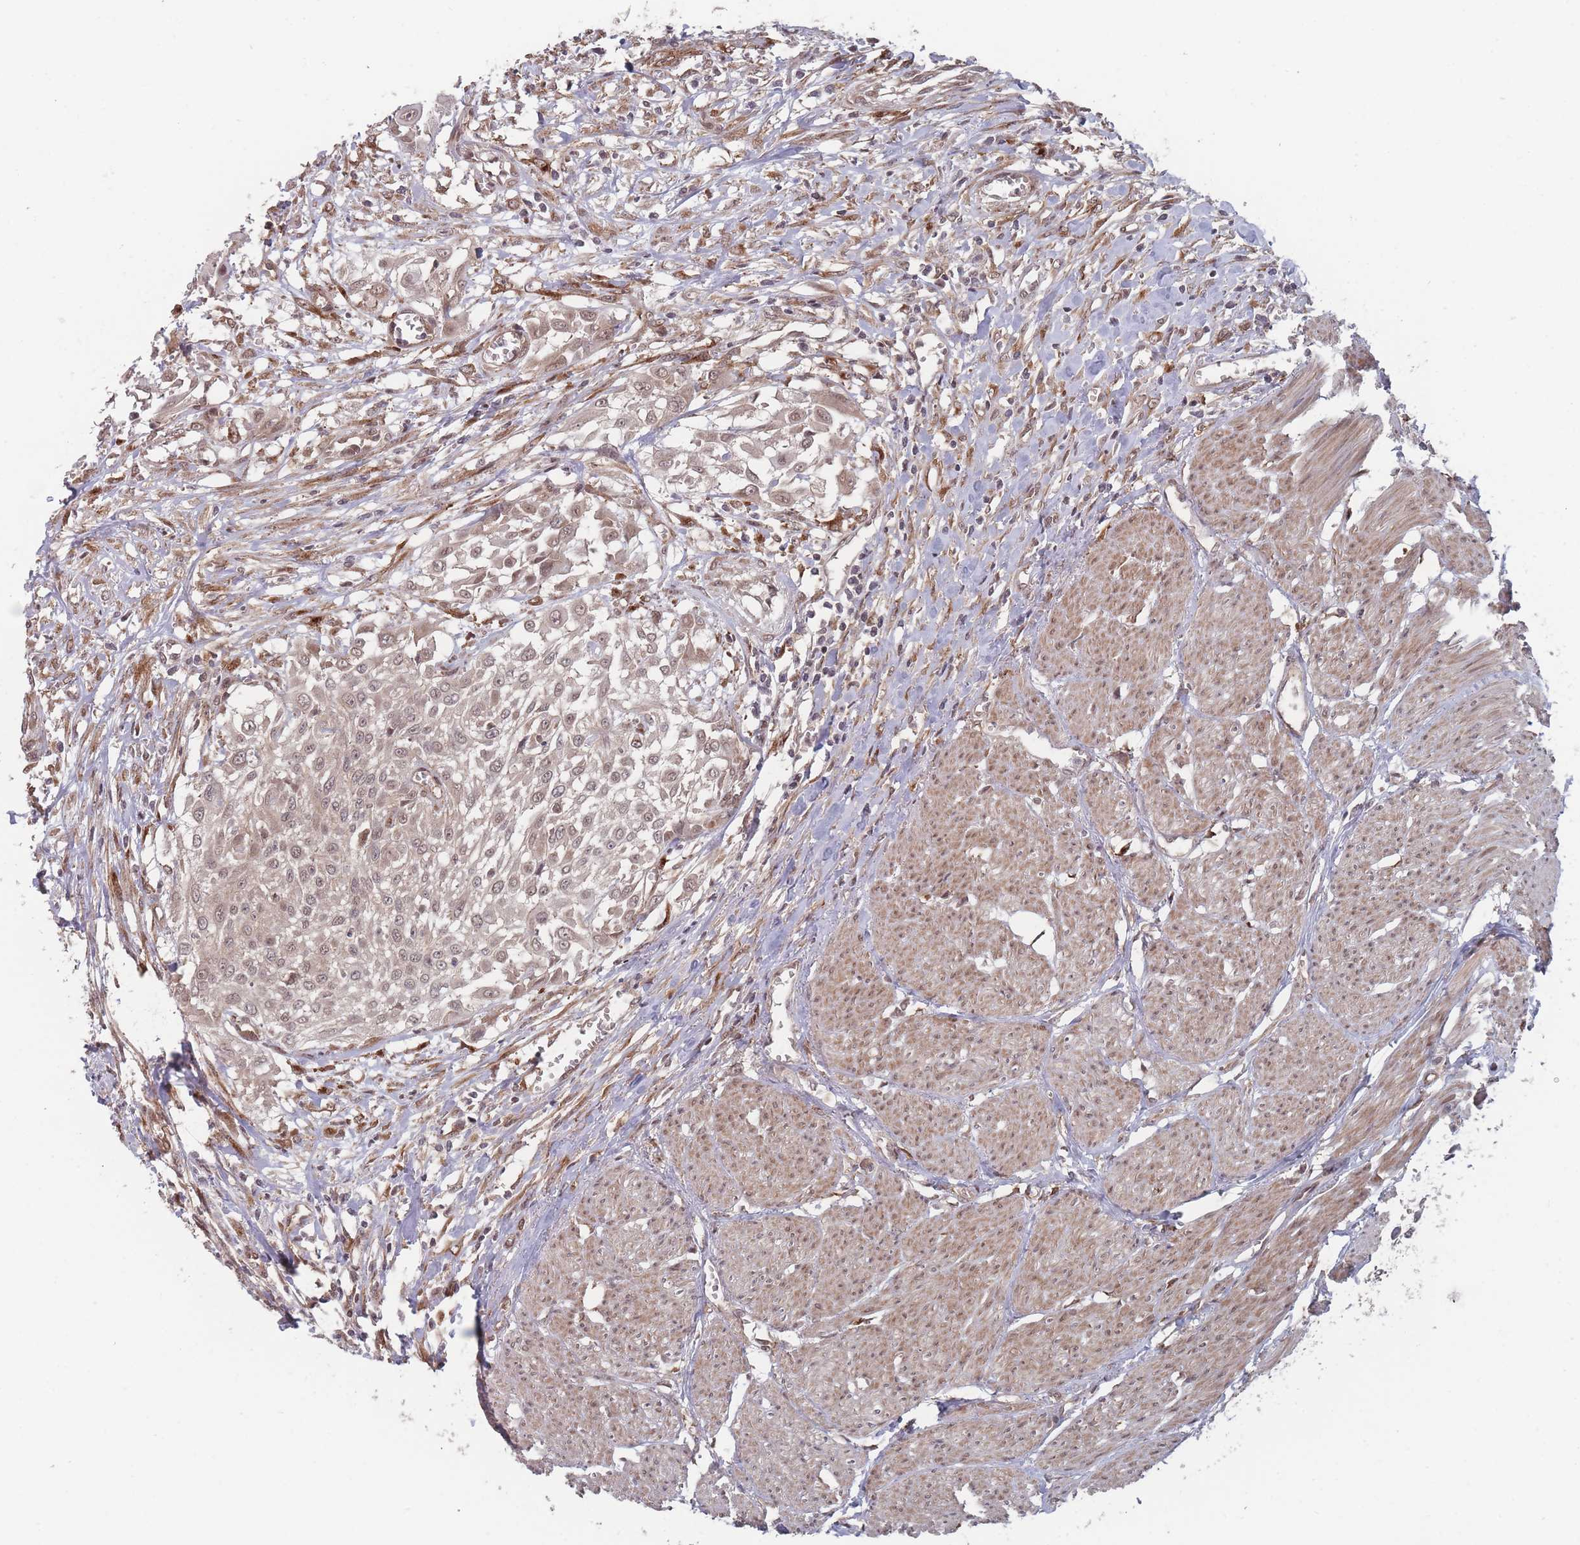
{"staining": {"intensity": "weak", "quantity": ">75%", "location": "cytoplasmic/membranous,nuclear"}, "tissue": "urothelial cancer", "cell_type": "Tumor cells", "image_type": "cancer", "snomed": [{"axis": "morphology", "description": "Urothelial carcinoma, High grade"}, {"axis": "topography", "description": "Urinary bladder"}], "caption": "The immunohistochemical stain labels weak cytoplasmic/membranous and nuclear expression in tumor cells of high-grade urothelial carcinoma tissue. (IHC, brightfield microscopy, high magnification).", "gene": "CNTRL", "patient": {"sex": "male", "age": 57}}